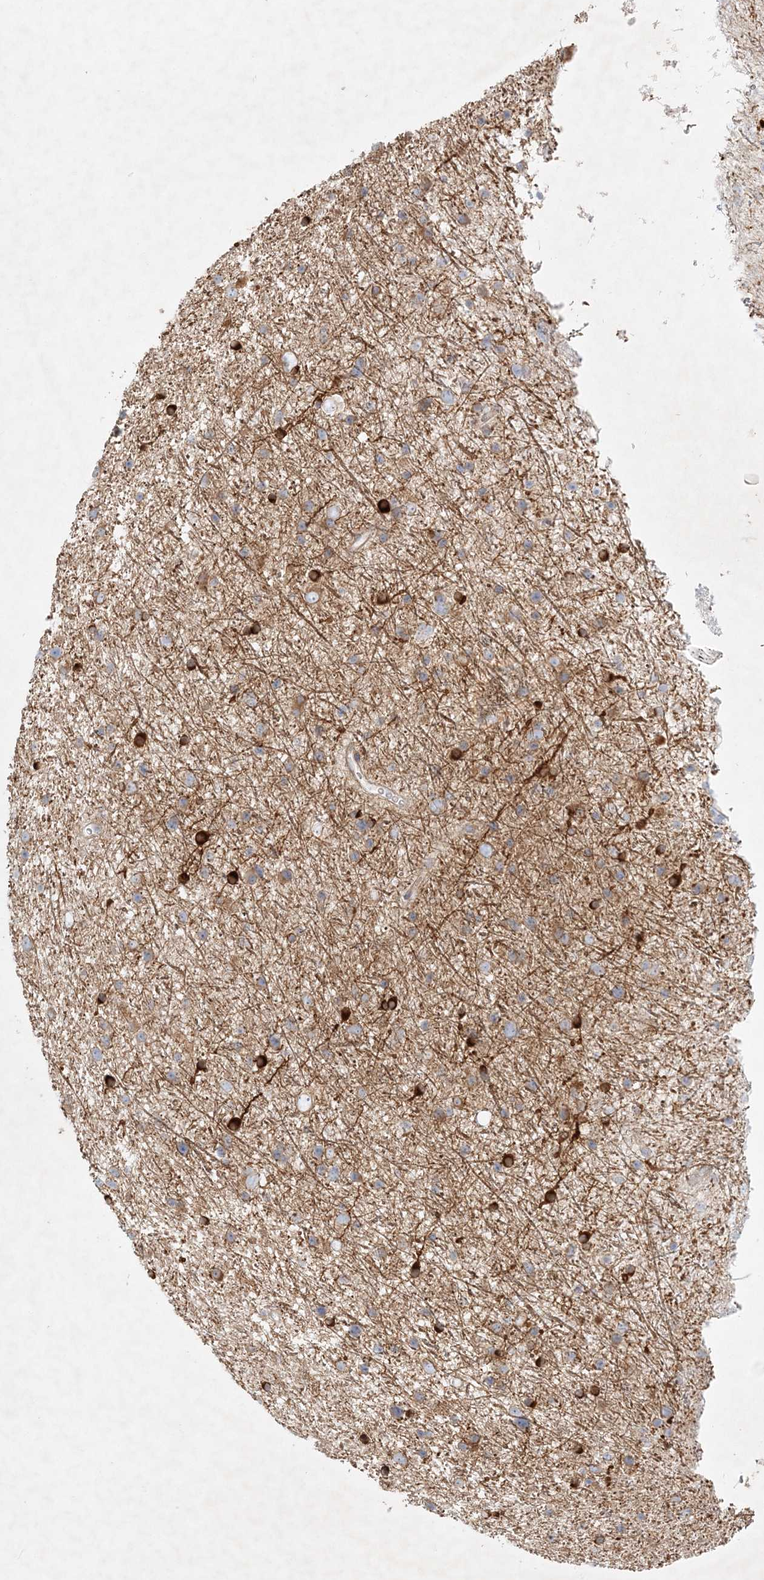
{"staining": {"intensity": "strong", "quantity": "<25%", "location": "cytoplasmic/membranous"}, "tissue": "glioma", "cell_type": "Tumor cells", "image_type": "cancer", "snomed": [{"axis": "morphology", "description": "Glioma, malignant, Low grade"}, {"axis": "topography", "description": "Cerebral cortex"}], "caption": "IHC (DAB (3,3'-diaminobenzidine)) staining of human glioma displays strong cytoplasmic/membranous protein expression in about <25% of tumor cells.", "gene": "STK11IP", "patient": {"sex": "female", "age": 39}}